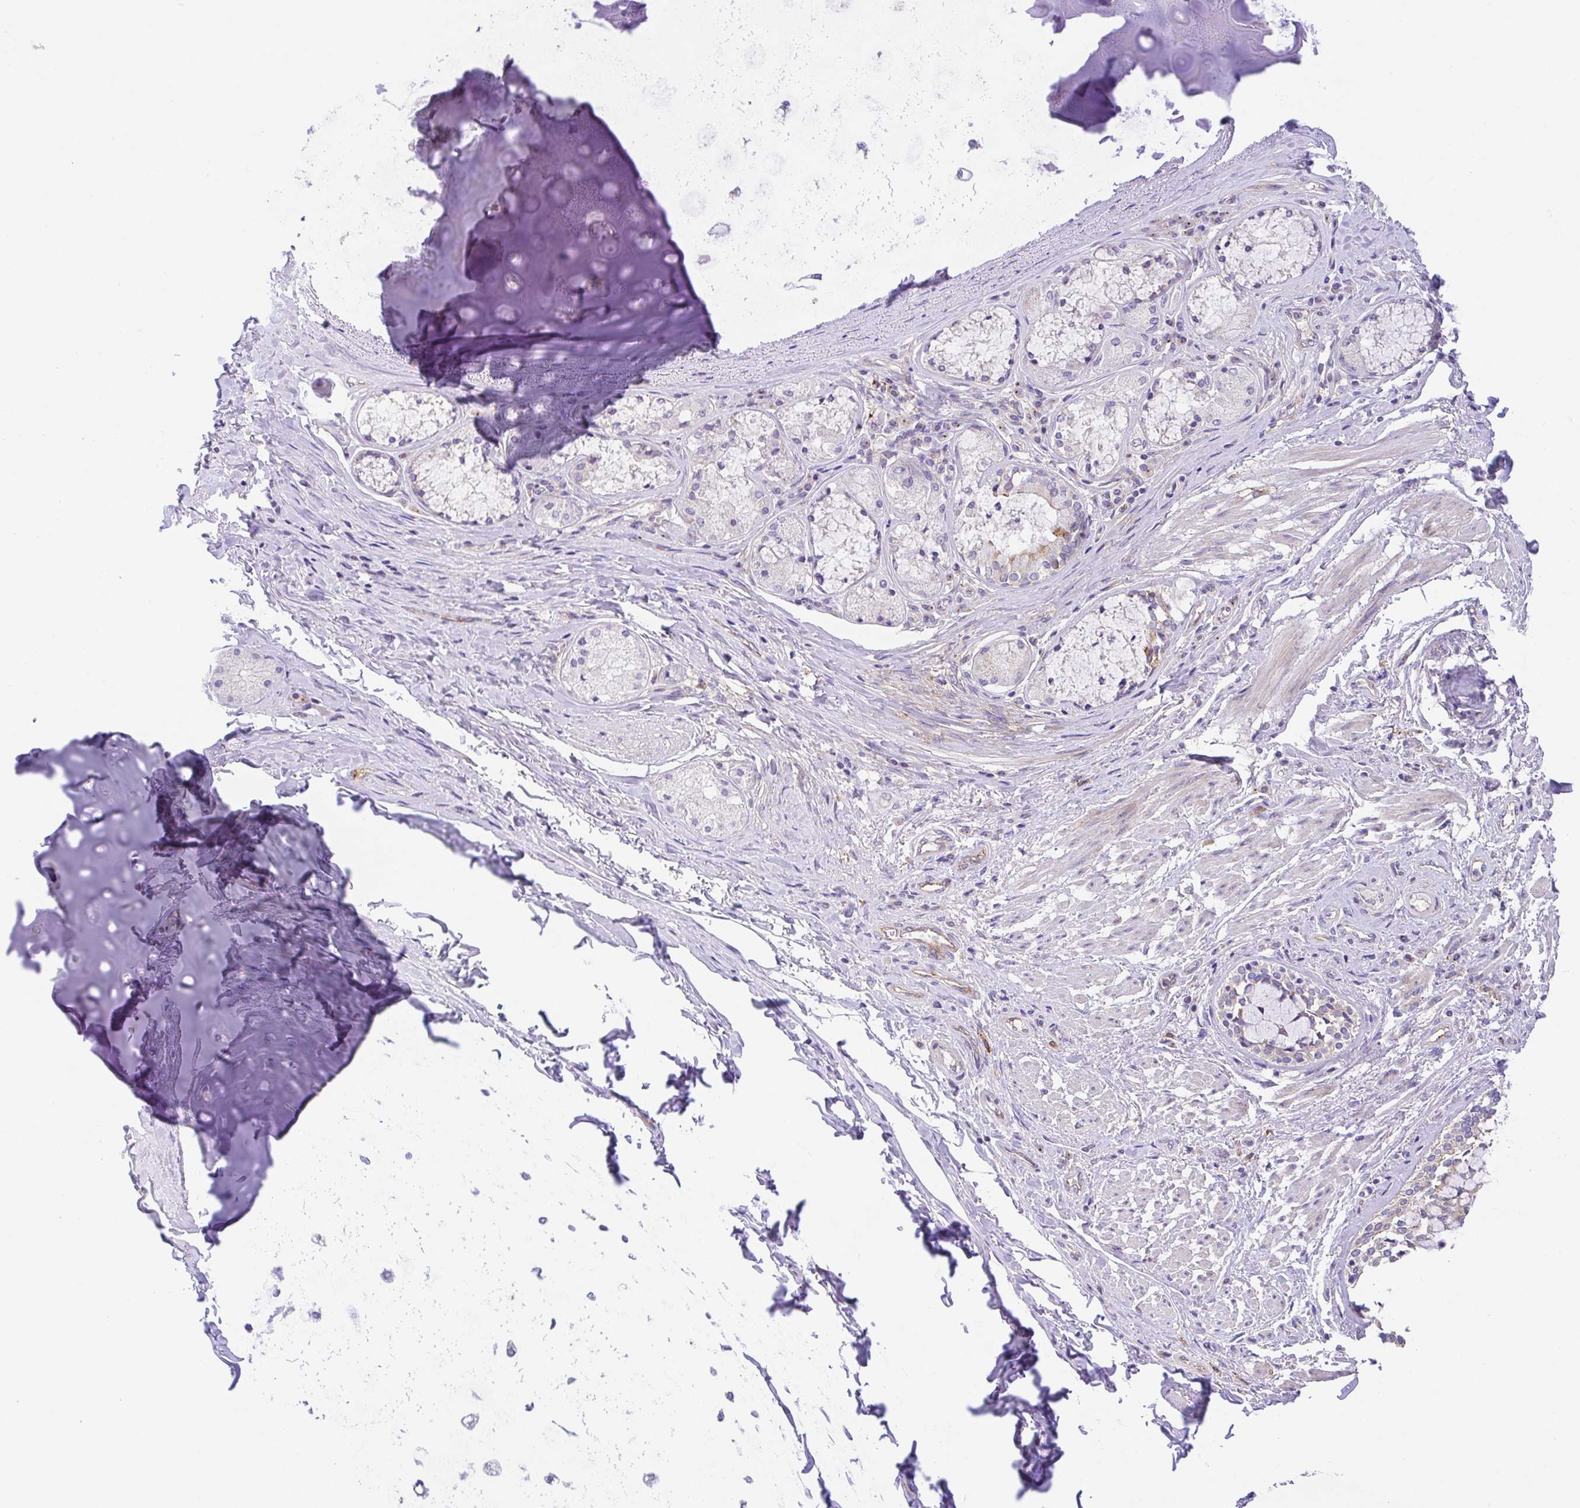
{"staining": {"intensity": "negative", "quantity": "none", "location": "none"}, "tissue": "soft tissue", "cell_type": "Chondrocytes", "image_type": "normal", "snomed": [{"axis": "morphology", "description": "Normal tissue, NOS"}, {"axis": "topography", "description": "Cartilage tissue"}, {"axis": "topography", "description": "Bronchus"}], "caption": "Immunohistochemistry (IHC) micrograph of normal soft tissue stained for a protein (brown), which displays no expression in chondrocytes.", "gene": "SLC13A1", "patient": {"sex": "male", "age": 64}}